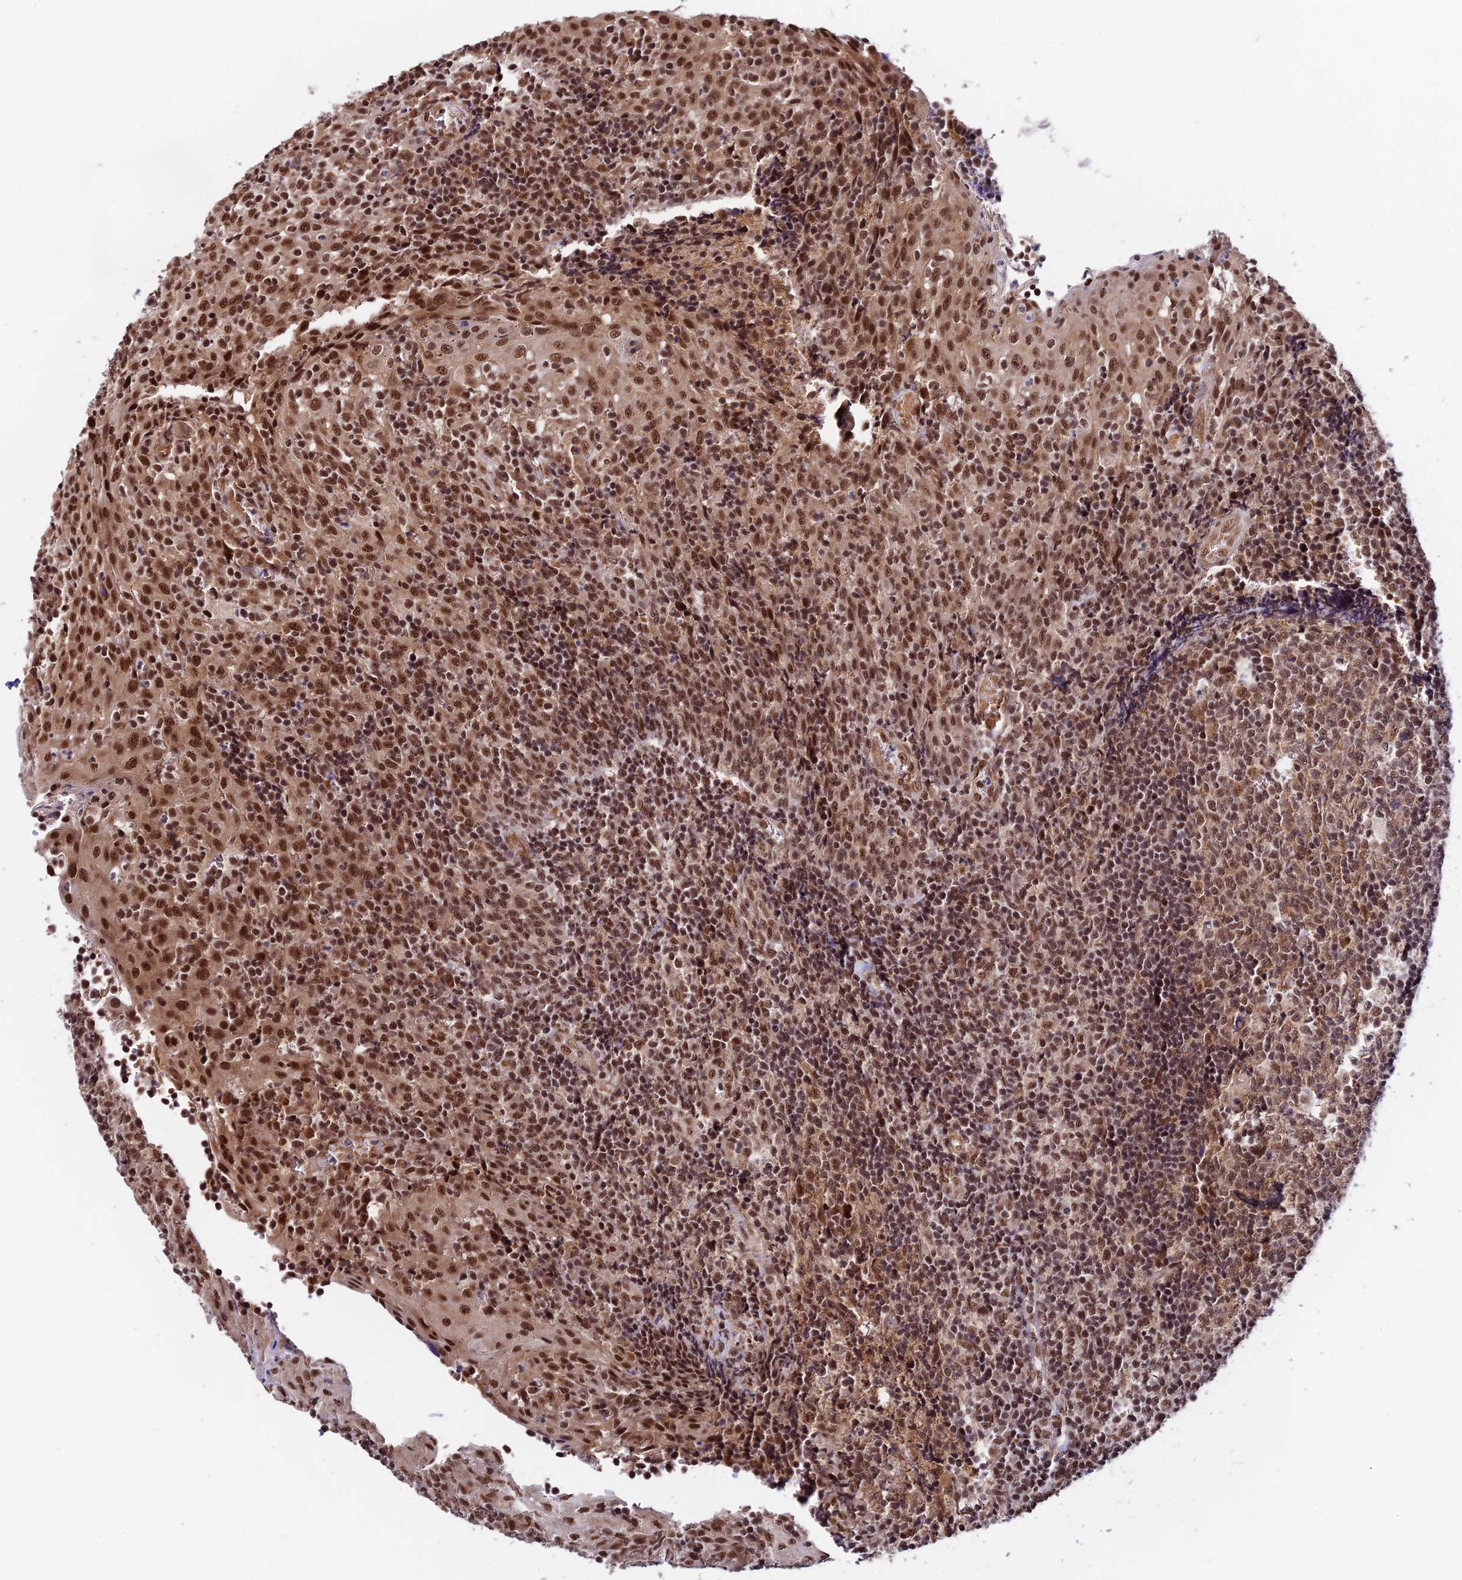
{"staining": {"intensity": "moderate", "quantity": ">75%", "location": "nuclear"}, "tissue": "tonsil", "cell_type": "Germinal center cells", "image_type": "normal", "snomed": [{"axis": "morphology", "description": "Normal tissue, NOS"}, {"axis": "topography", "description": "Tonsil"}], "caption": "Tonsil stained with DAB (3,3'-diaminobenzidine) IHC shows medium levels of moderate nuclear positivity in about >75% of germinal center cells. The staining was performed using DAB, with brown indicating positive protein expression. Nuclei are stained blue with hematoxylin.", "gene": "RBM42", "patient": {"sex": "female", "age": 19}}